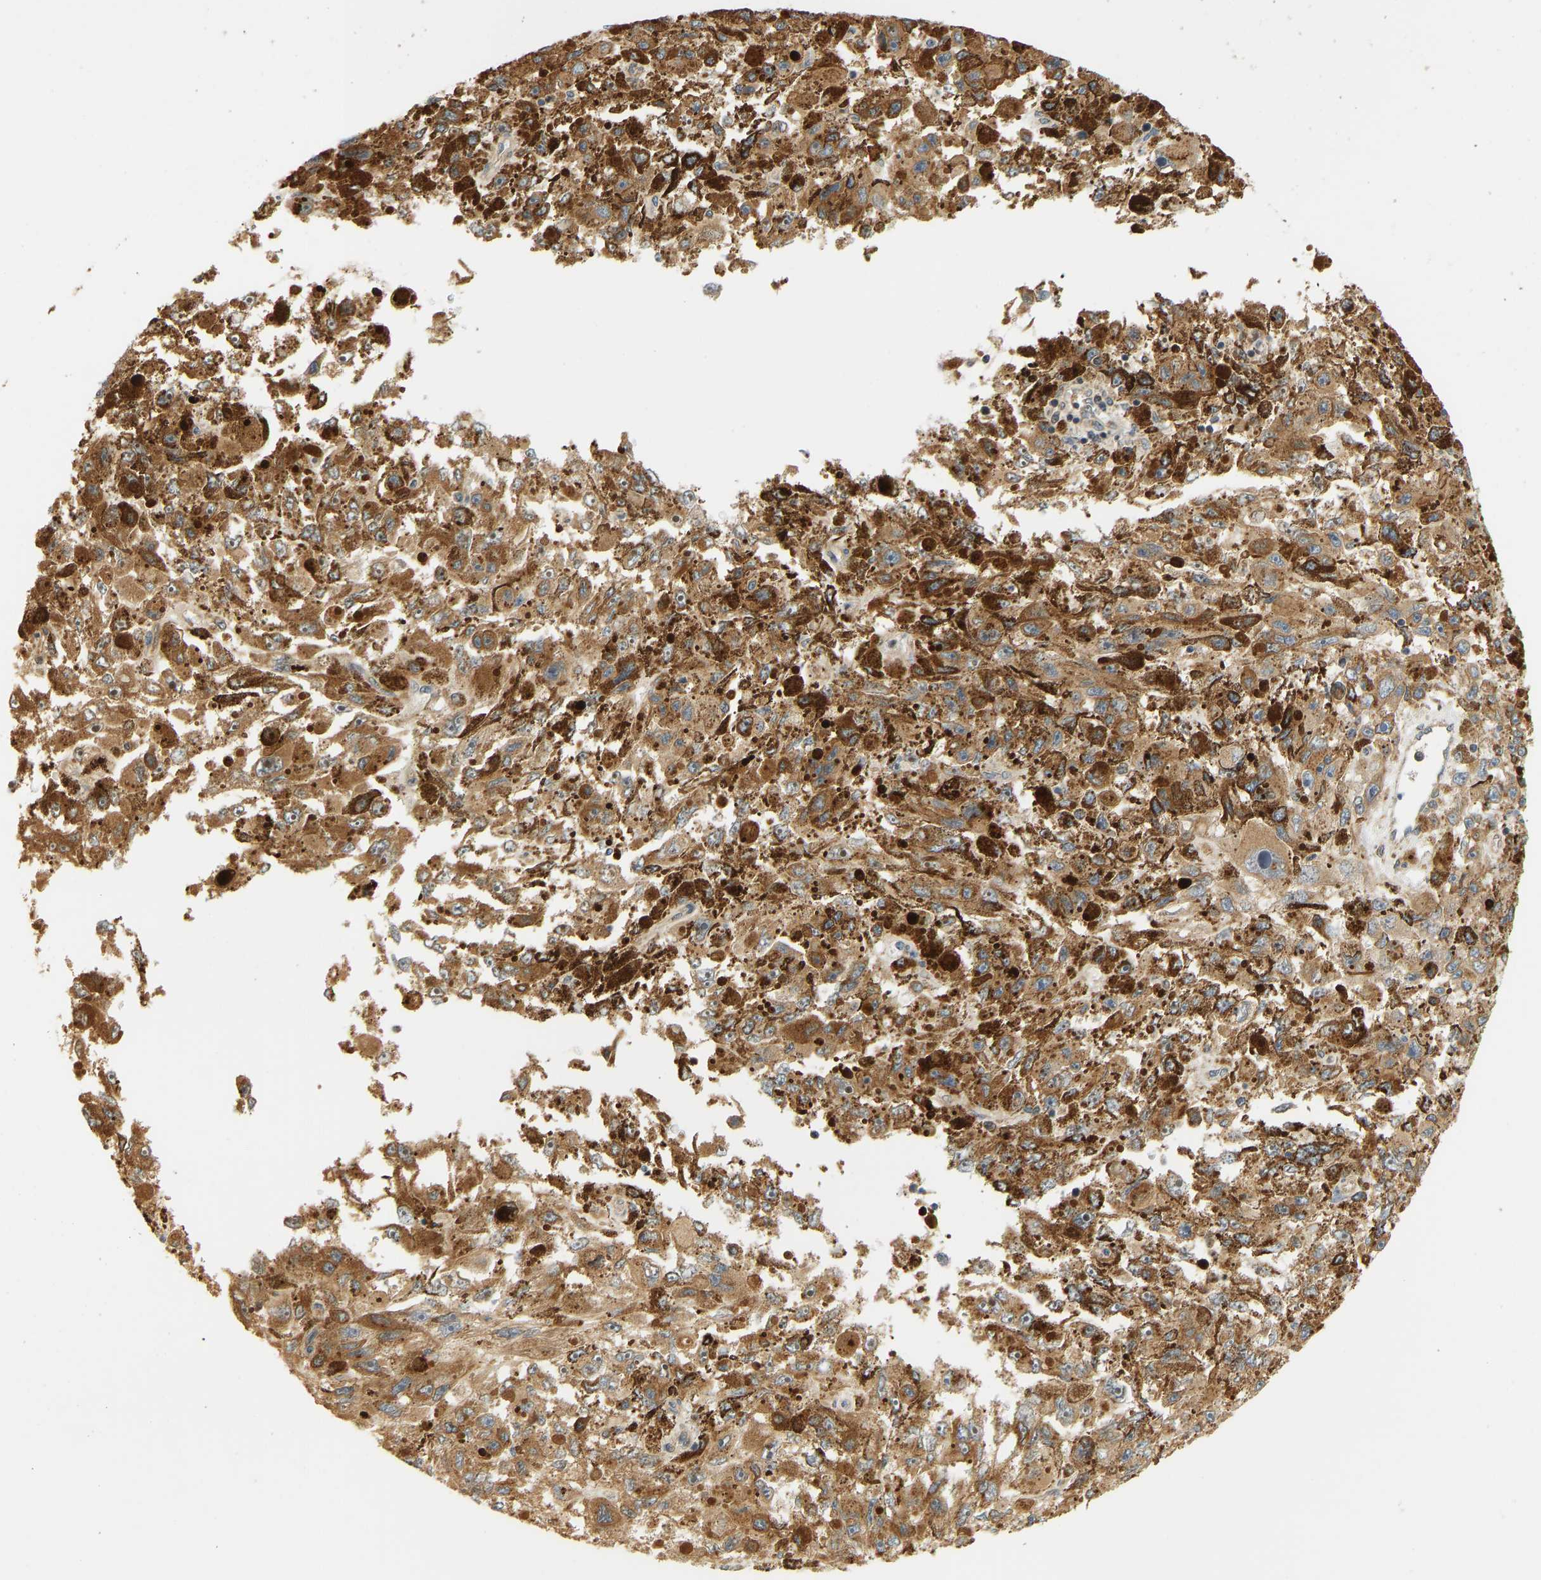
{"staining": {"intensity": "weak", "quantity": ">75%", "location": "cytoplasmic/membranous"}, "tissue": "melanoma", "cell_type": "Tumor cells", "image_type": "cancer", "snomed": [{"axis": "morphology", "description": "Malignant melanoma, NOS"}, {"axis": "topography", "description": "Skin"}], "caption": "Brown immunohistochemical staining in human malignant melanoma shows weak cytoplasmic/membranous positivity in approximately >75% of tumor cells.", "gene": "CEP57", "patient": {"sex": "female", "age": 104}}